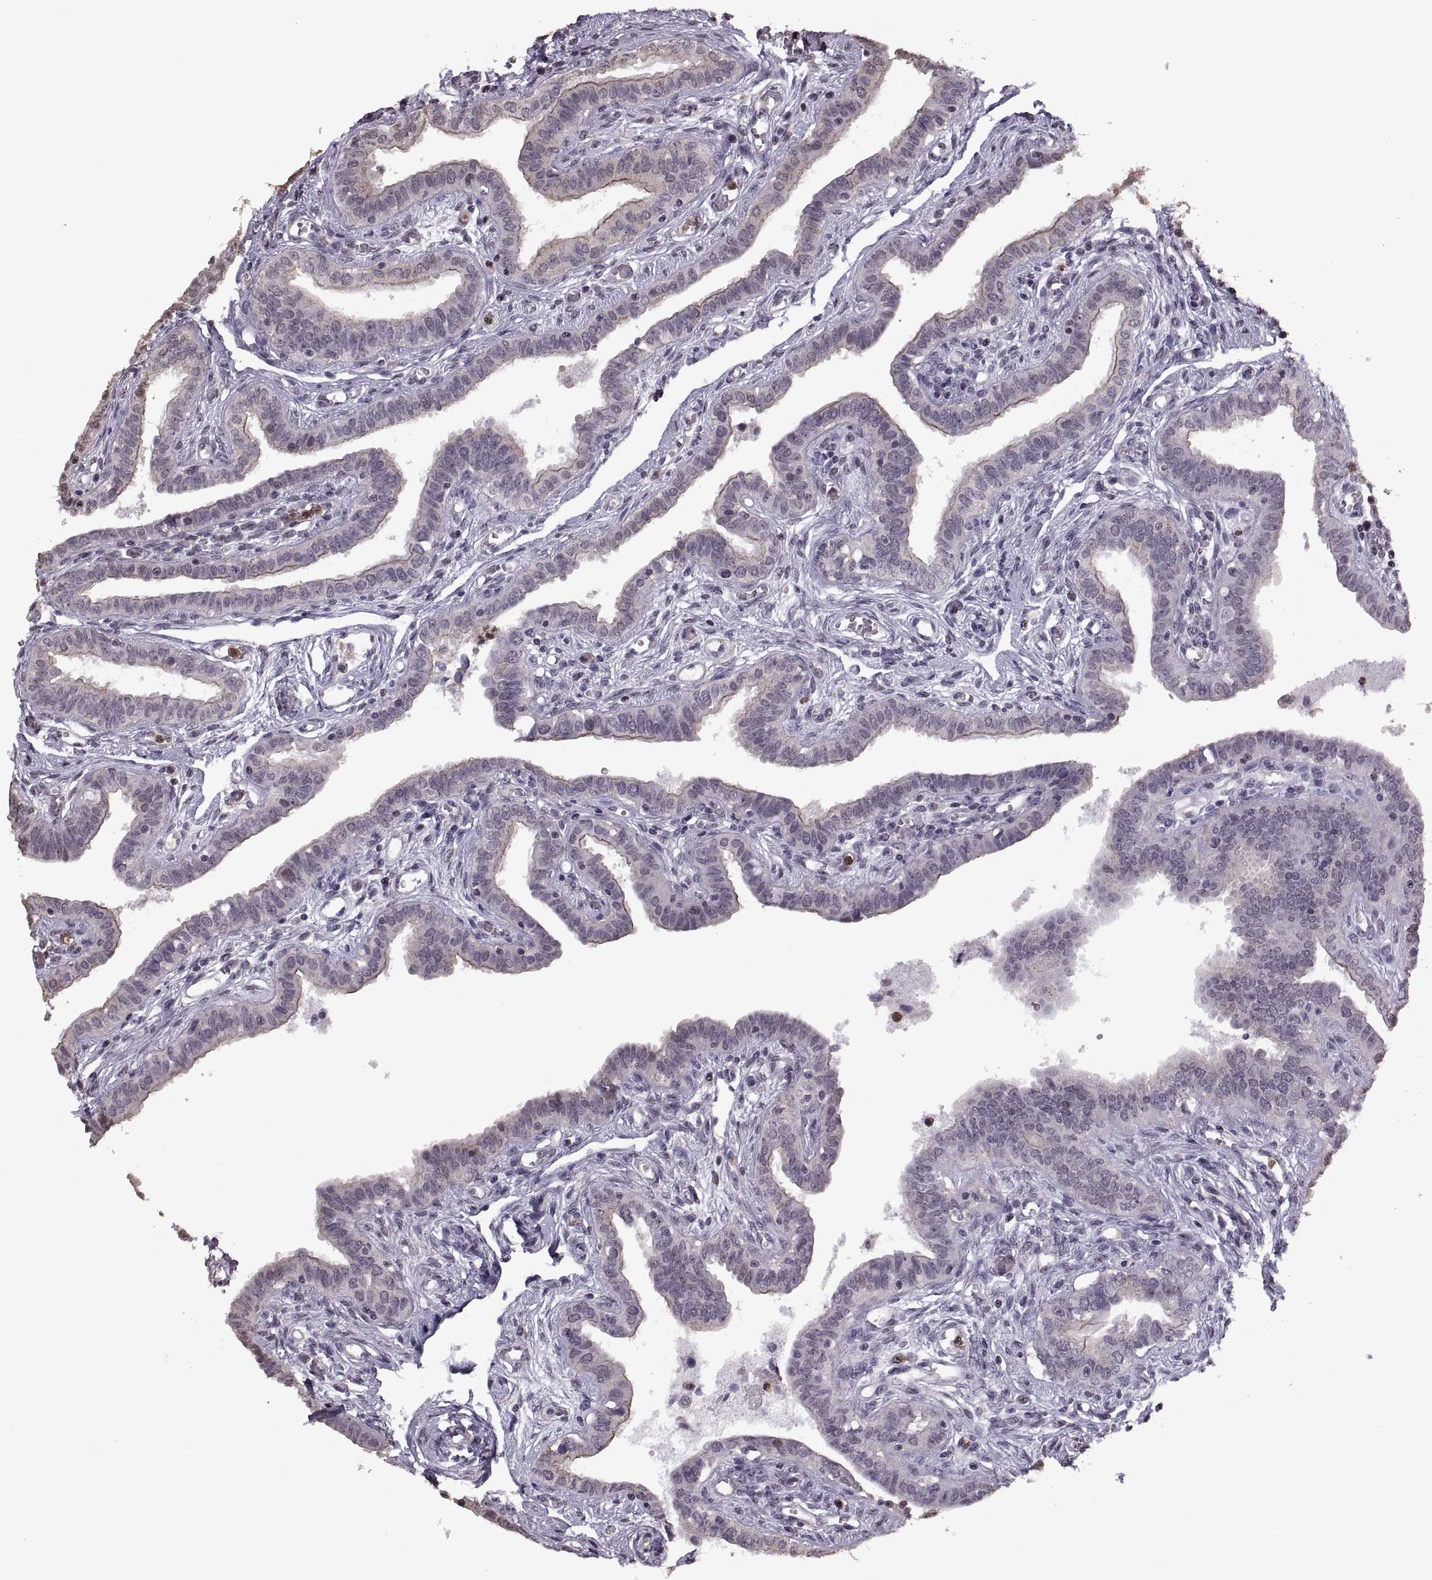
{"staining": {"intensity": "moderate", "quantity": "25%-75%", "location": "cytoplasmic/membranous"}, "tissue": "fallopian tube", "cell_type": "Glandular cells", "image_type": "normal", "snomed": [{"axis": "morphology", "description": "Normal tissue, NOS"}, {"axis": "morphology", "description": "Carcinoma, endometroid"}, {"axis": "topography", "description": "Fallopian tube"}, {"axis": "topography", "description": "Ovary"}], "caption": "DAB (3,3'-diaminobenzidine) immunohistochemical staining of unremarkable human fallopian tube exhibits moderate cytoplasmic/membranous protein staining in about 25%-75% of glandular cells. (DAB = brown stain, brightfield microscopy at high magnification).", "gene": "PALS1", "patient": {"sex": "female", "age": 42}}